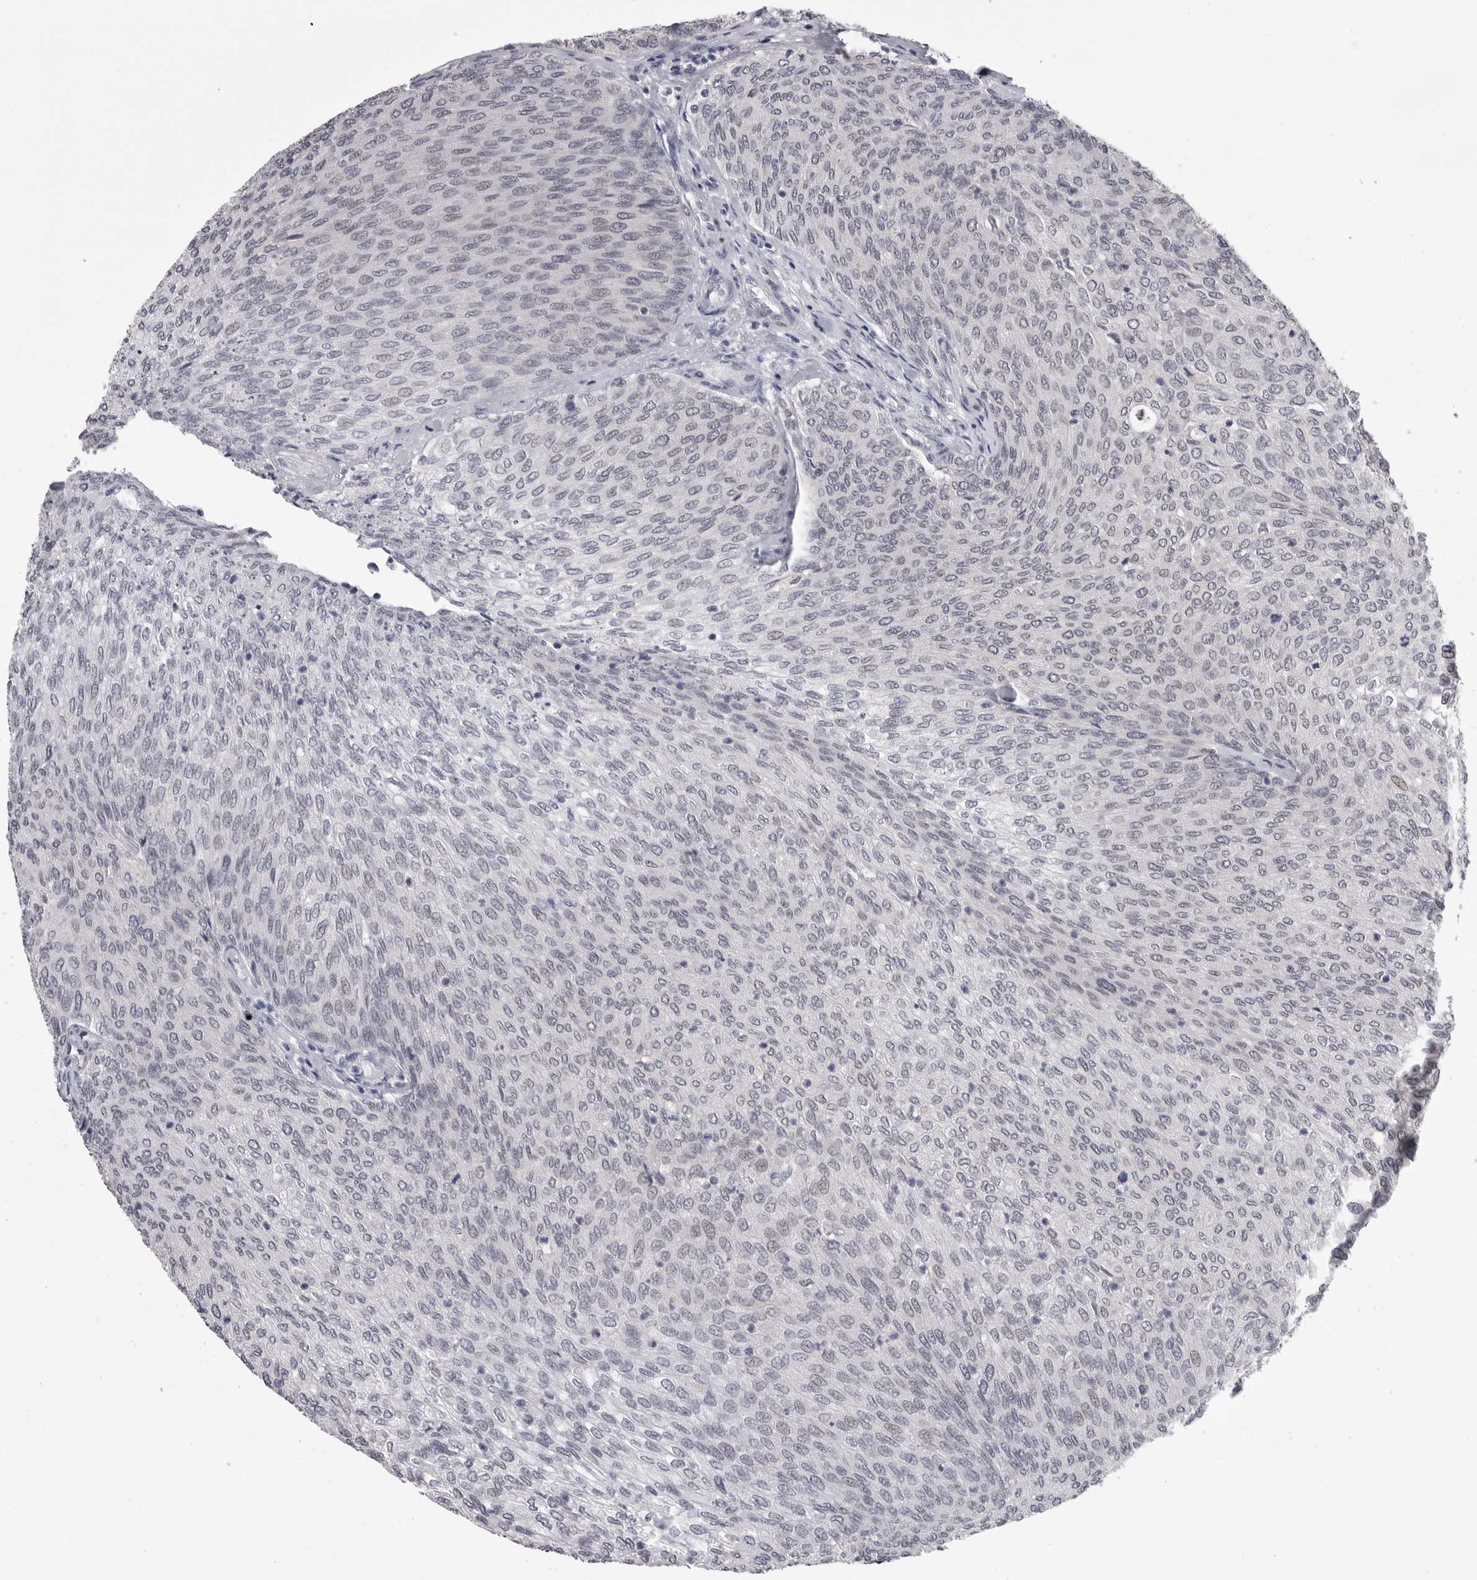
{"staining": {"intensity": "negative", "quantity": "none", "location": "none"}, "tissue": "urothelial cancer", "cell_type": "Tumor cells", "image_type": "cancer", "snomed": [{"axis": "morphology", "description": "Urothelial carcinoma, Low grade"}, {"axis": "topography", "description": "Urinary bladder"}], "caption": "Immunohistochemical staining of human urothelial carcinoma (low-grade) exhibits no significant positivity in tumor cells. (Immunohistochemistry (ihc), brightfield microscopy, high magnification).", "gene": "DLG2", "patient": {"sex": "female", "age": 79}}